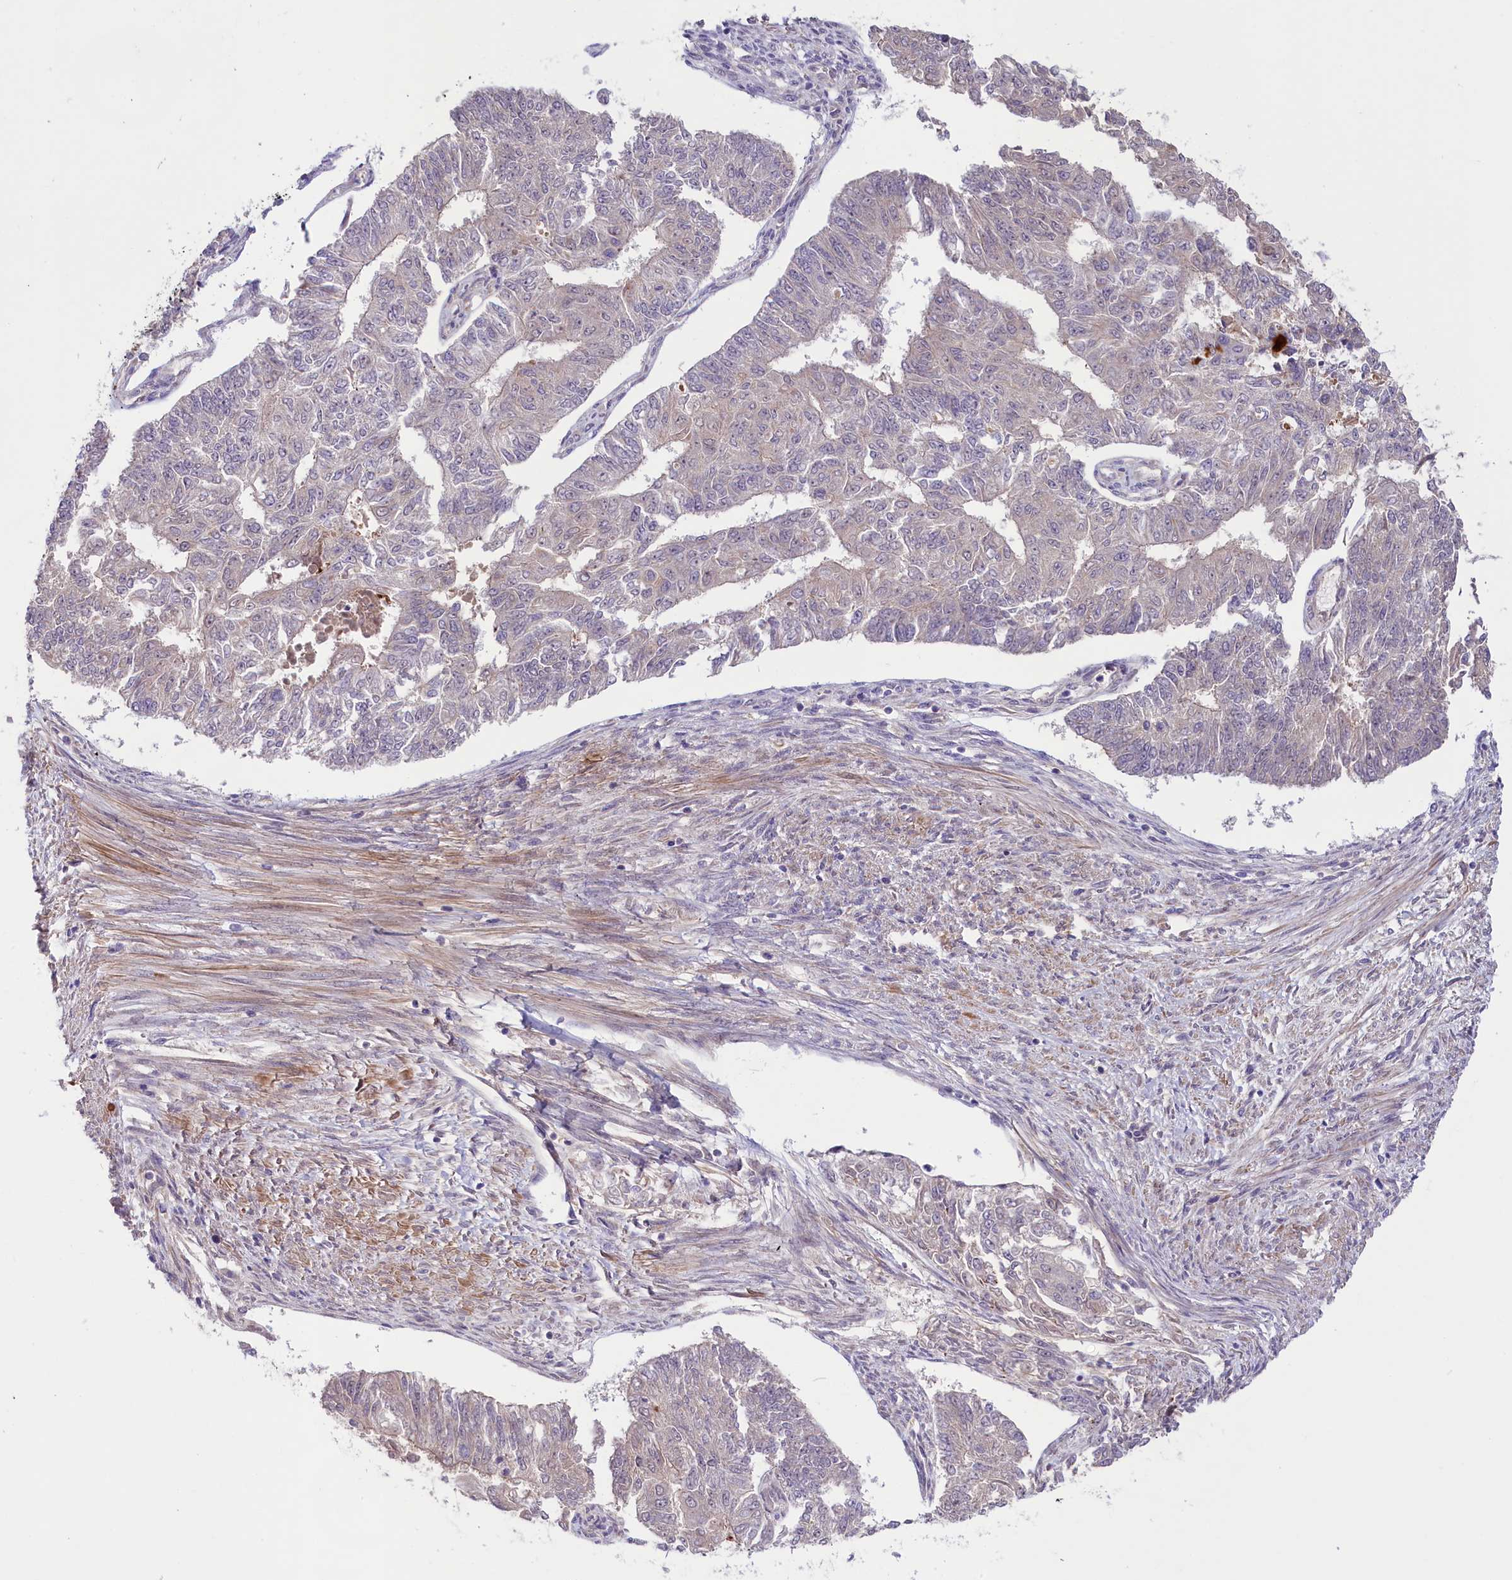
{"staining": {"intensity": "negative", "quantity": "none", "location": "none"}, "tissue": "endometrial cancer", "cell_type": "Tumor cells", "image_type": "cancer", "snomed": [{"axis": "morphology", "description": "Adenocarcinoma, NOS"}, {"axis": "topography", "description": "Endometrium"}], "caption": "A histopathology image of human endometrial cancer (adenocarcinoma) is negative for staining in tumor cells.", "gene": "COG8", "patient": {"sex": "female", "age": 32}}